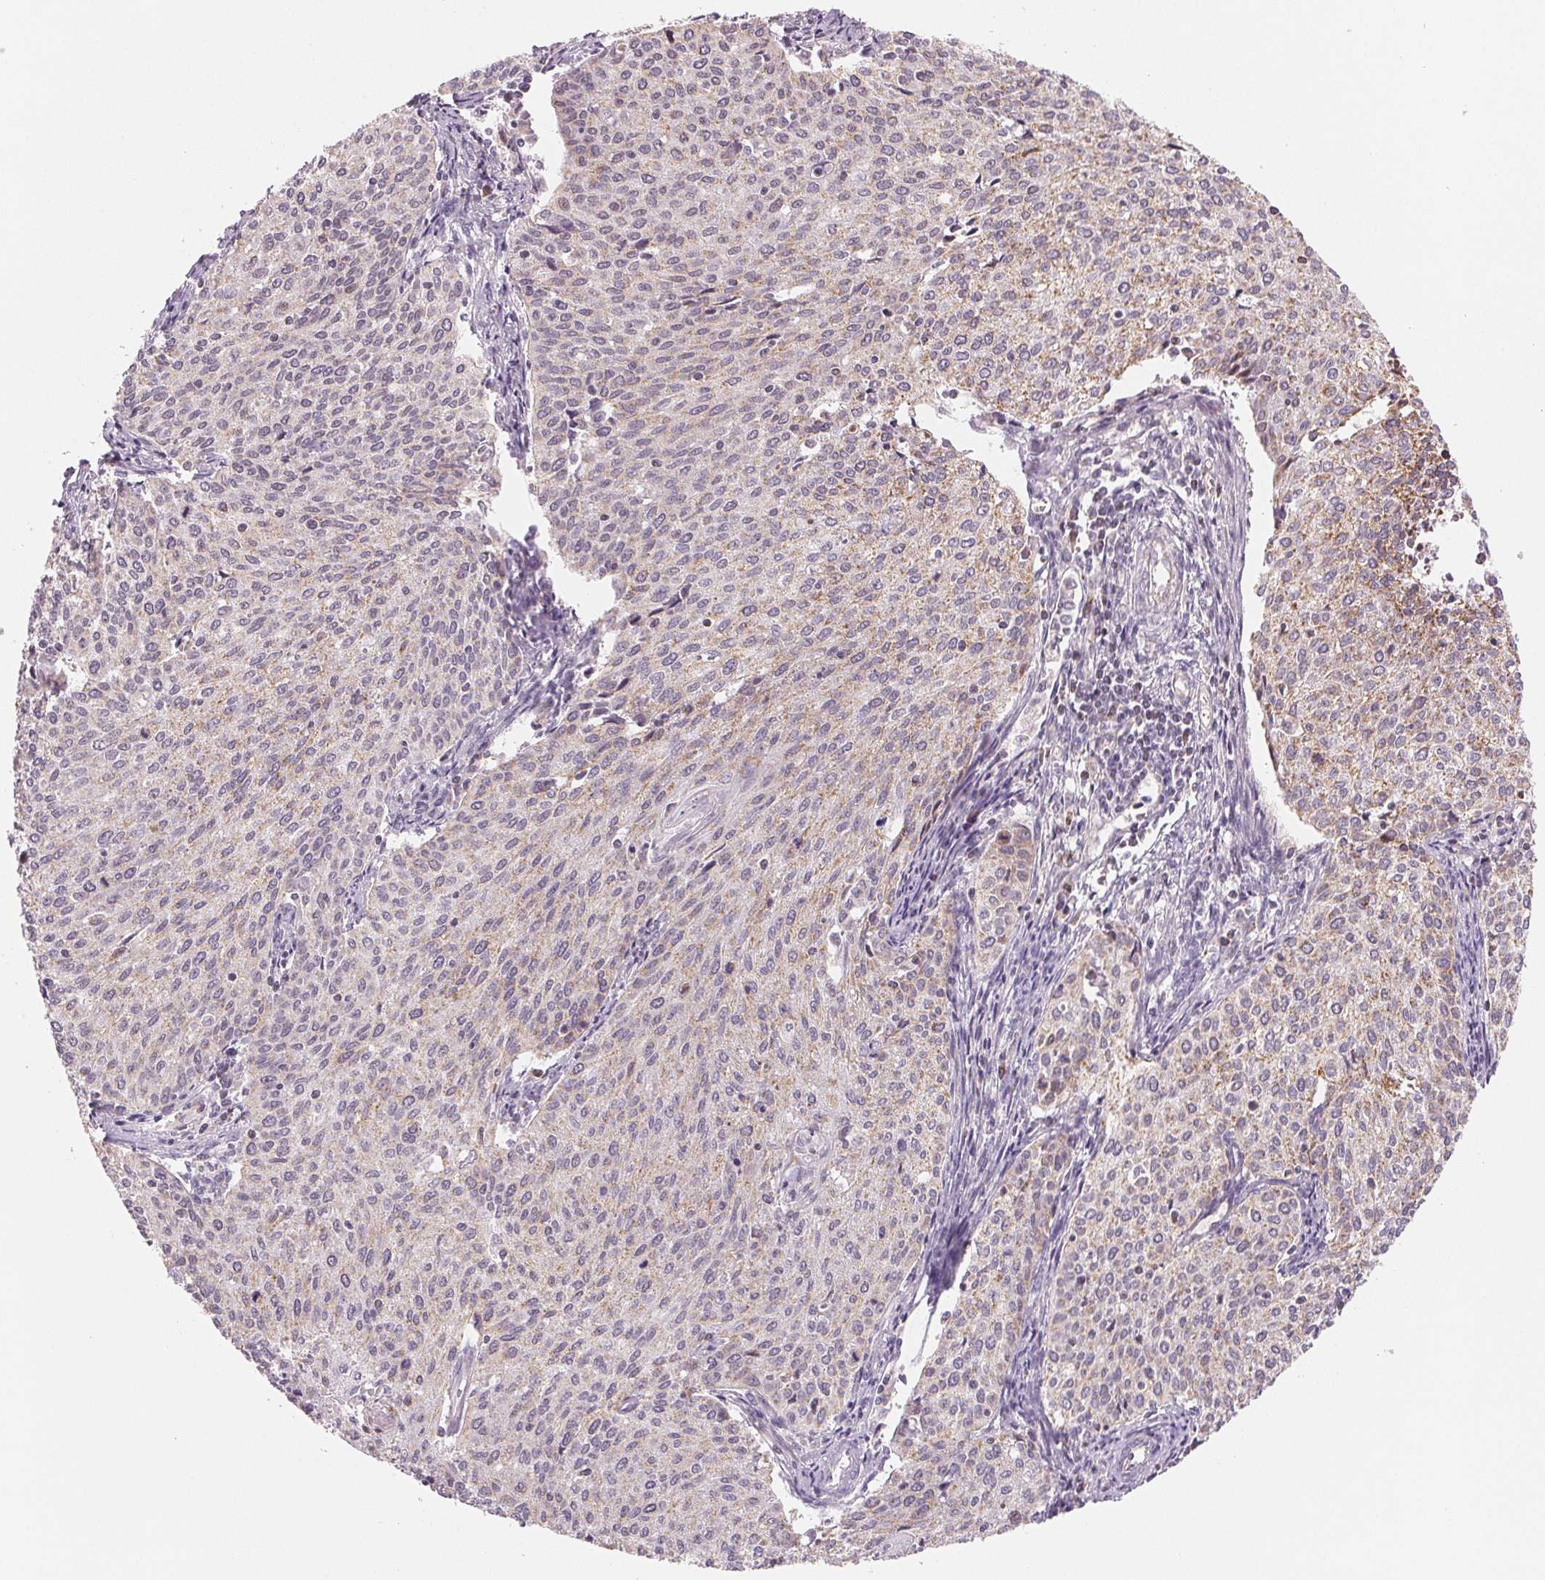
{"staining": {"intensity": "weak", "quantity": "<25%", "location": "cytoplasmic/membranous"}, "tissue": "cervical cancer", "cell_type": "Tumor cells", "image_type": "cancer", "snomed": [{"axis": "morphology", "description": "Squamous cell carcinoma, NOS"}, {"axis": "topography", "description": "Cervix"}], "caption": "Tumor cells show no significant protein expression in cervical squamous cell carcinoma.", "gene": "HINT2", "patient": {"sex": "female", "age": 38}}